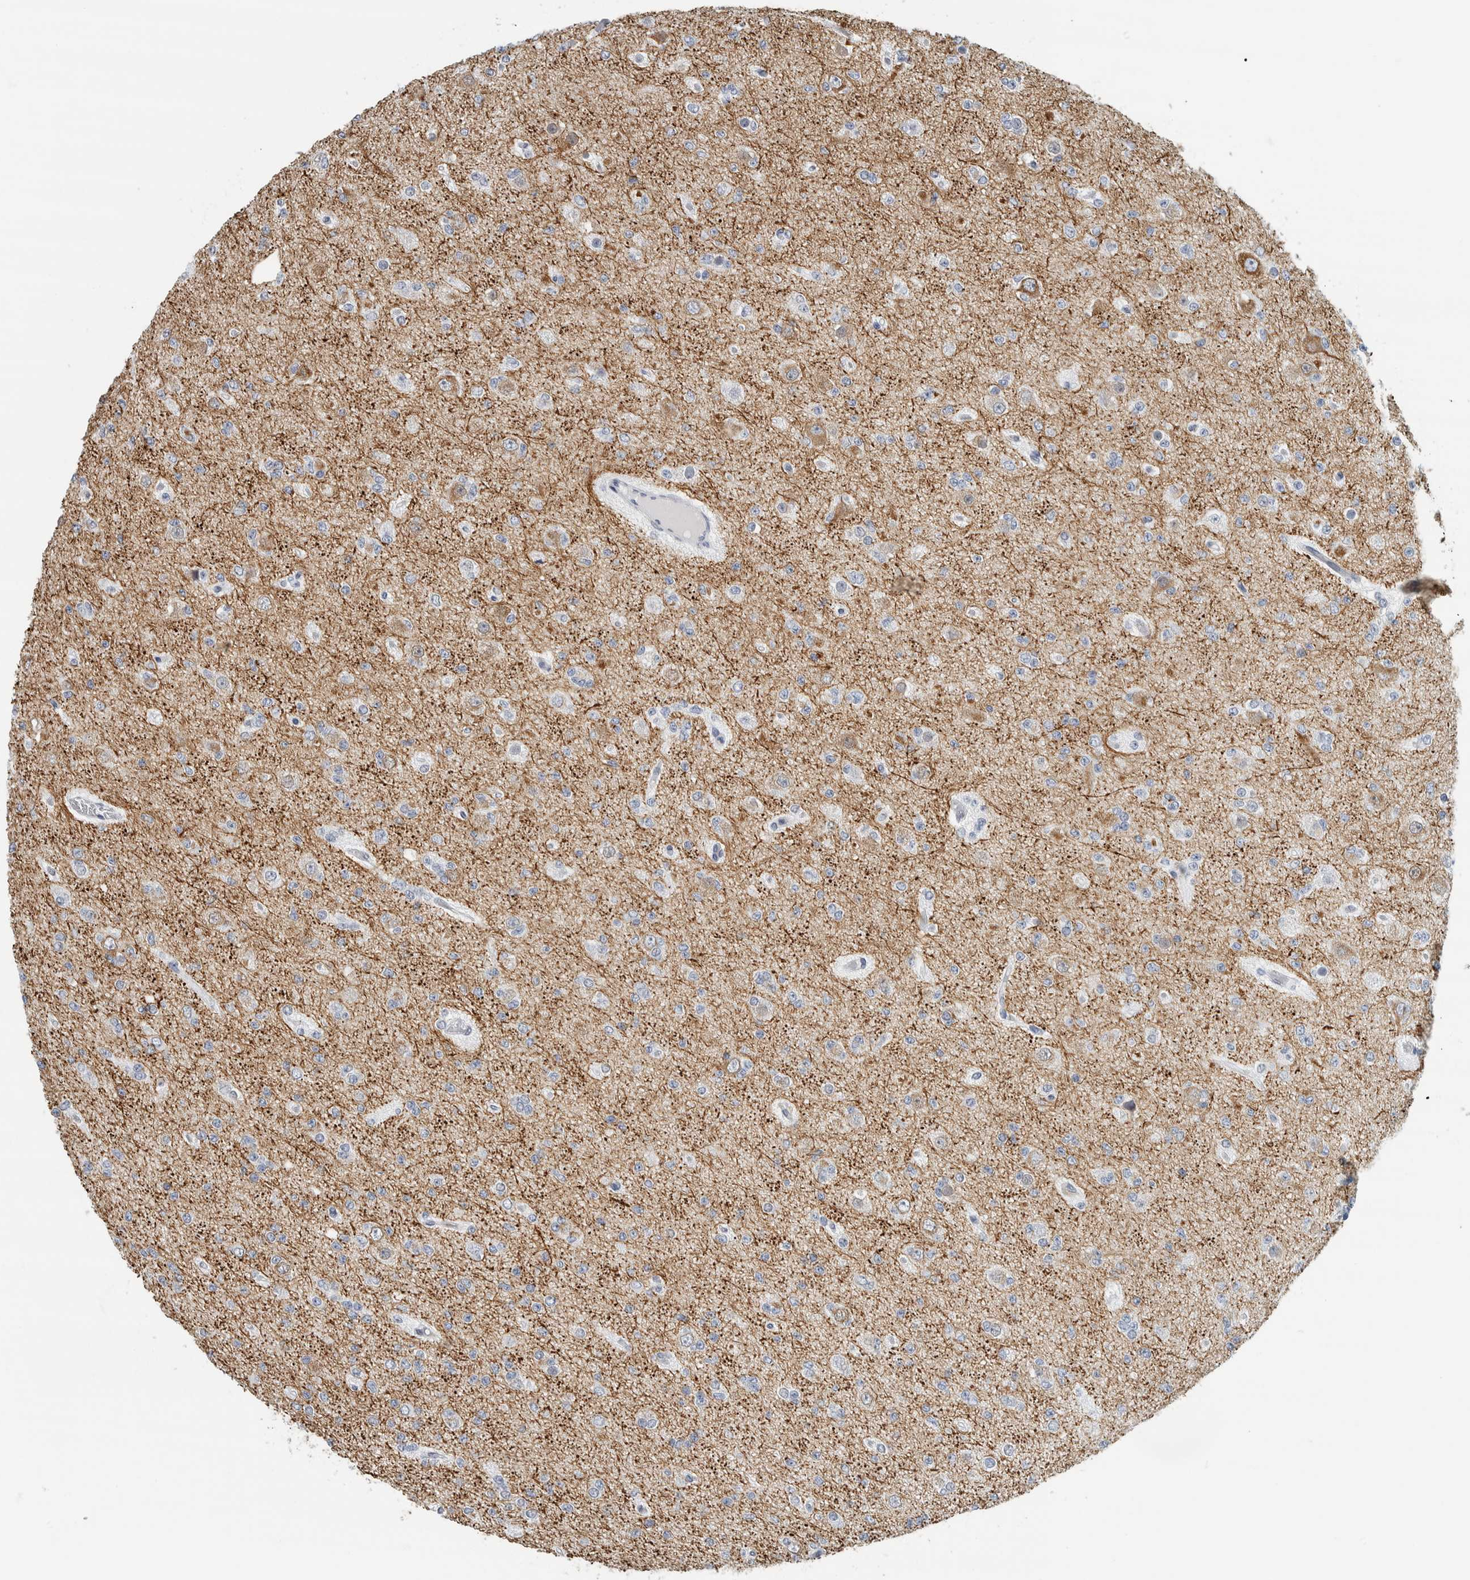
{"staining": {"intensity": "negative", "quantity": "none", "location": "none"}, "tissue": "glioma", "cell_type": "Tumor cells", "image_type": "cancer", "snomed": [{"axis": "morphology", "description": "Glioma, malignant, Low grade"}, {"axis": "topography", "description": "Brain"}], "caption": "DAB immunohistochemical staining of human glioma reveals no significant staining in tumor cells.", "gene": "NEFM", "patient": {"sex": "female", "age": 22}}